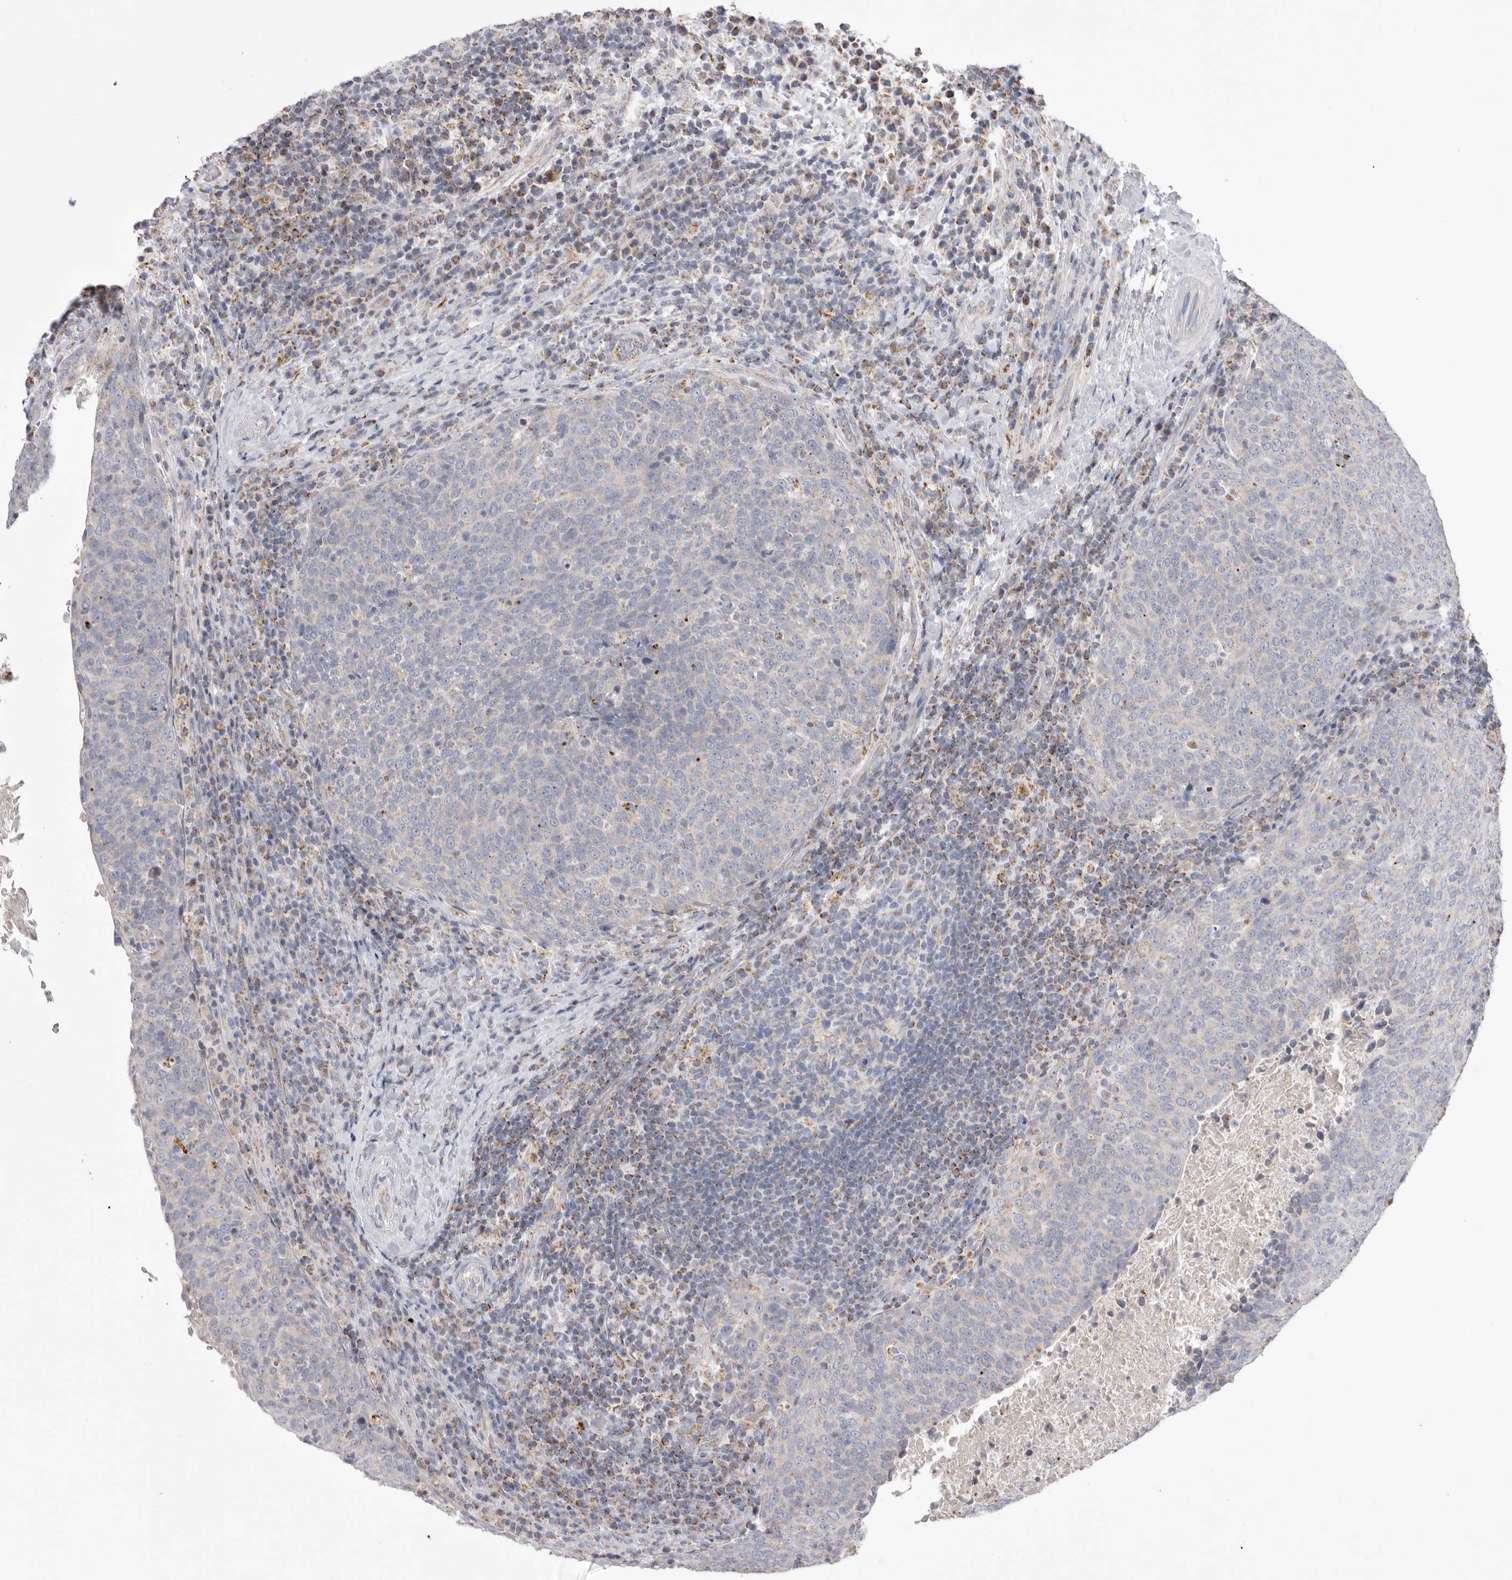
{"staining": {"intensity": "negative", "quantity": "none", "location": "none"}, "tissue": "head and neck cancer", "cell_type": "Tumor cells", "image_type": "cancer", "snomed": [{"axis": "morphology", "description": "Squamous cell carcinoma, NOS"}, {"axis": "morphology", "description": "Squamous cell carcinoma, metastatic, NOS"}, {"axis": "topography", "description": "Lymph node"}, {"axis": "topography", "description": "Head-Neck"}], "caption": "Human head and neck metastatic squamous cell carcinoma stained for a protein using immunohistochemistry (IHC) displays no expression in tumor cells.", "gene": "VDAC3", "patient": {"sex": "male", "age": 62}}